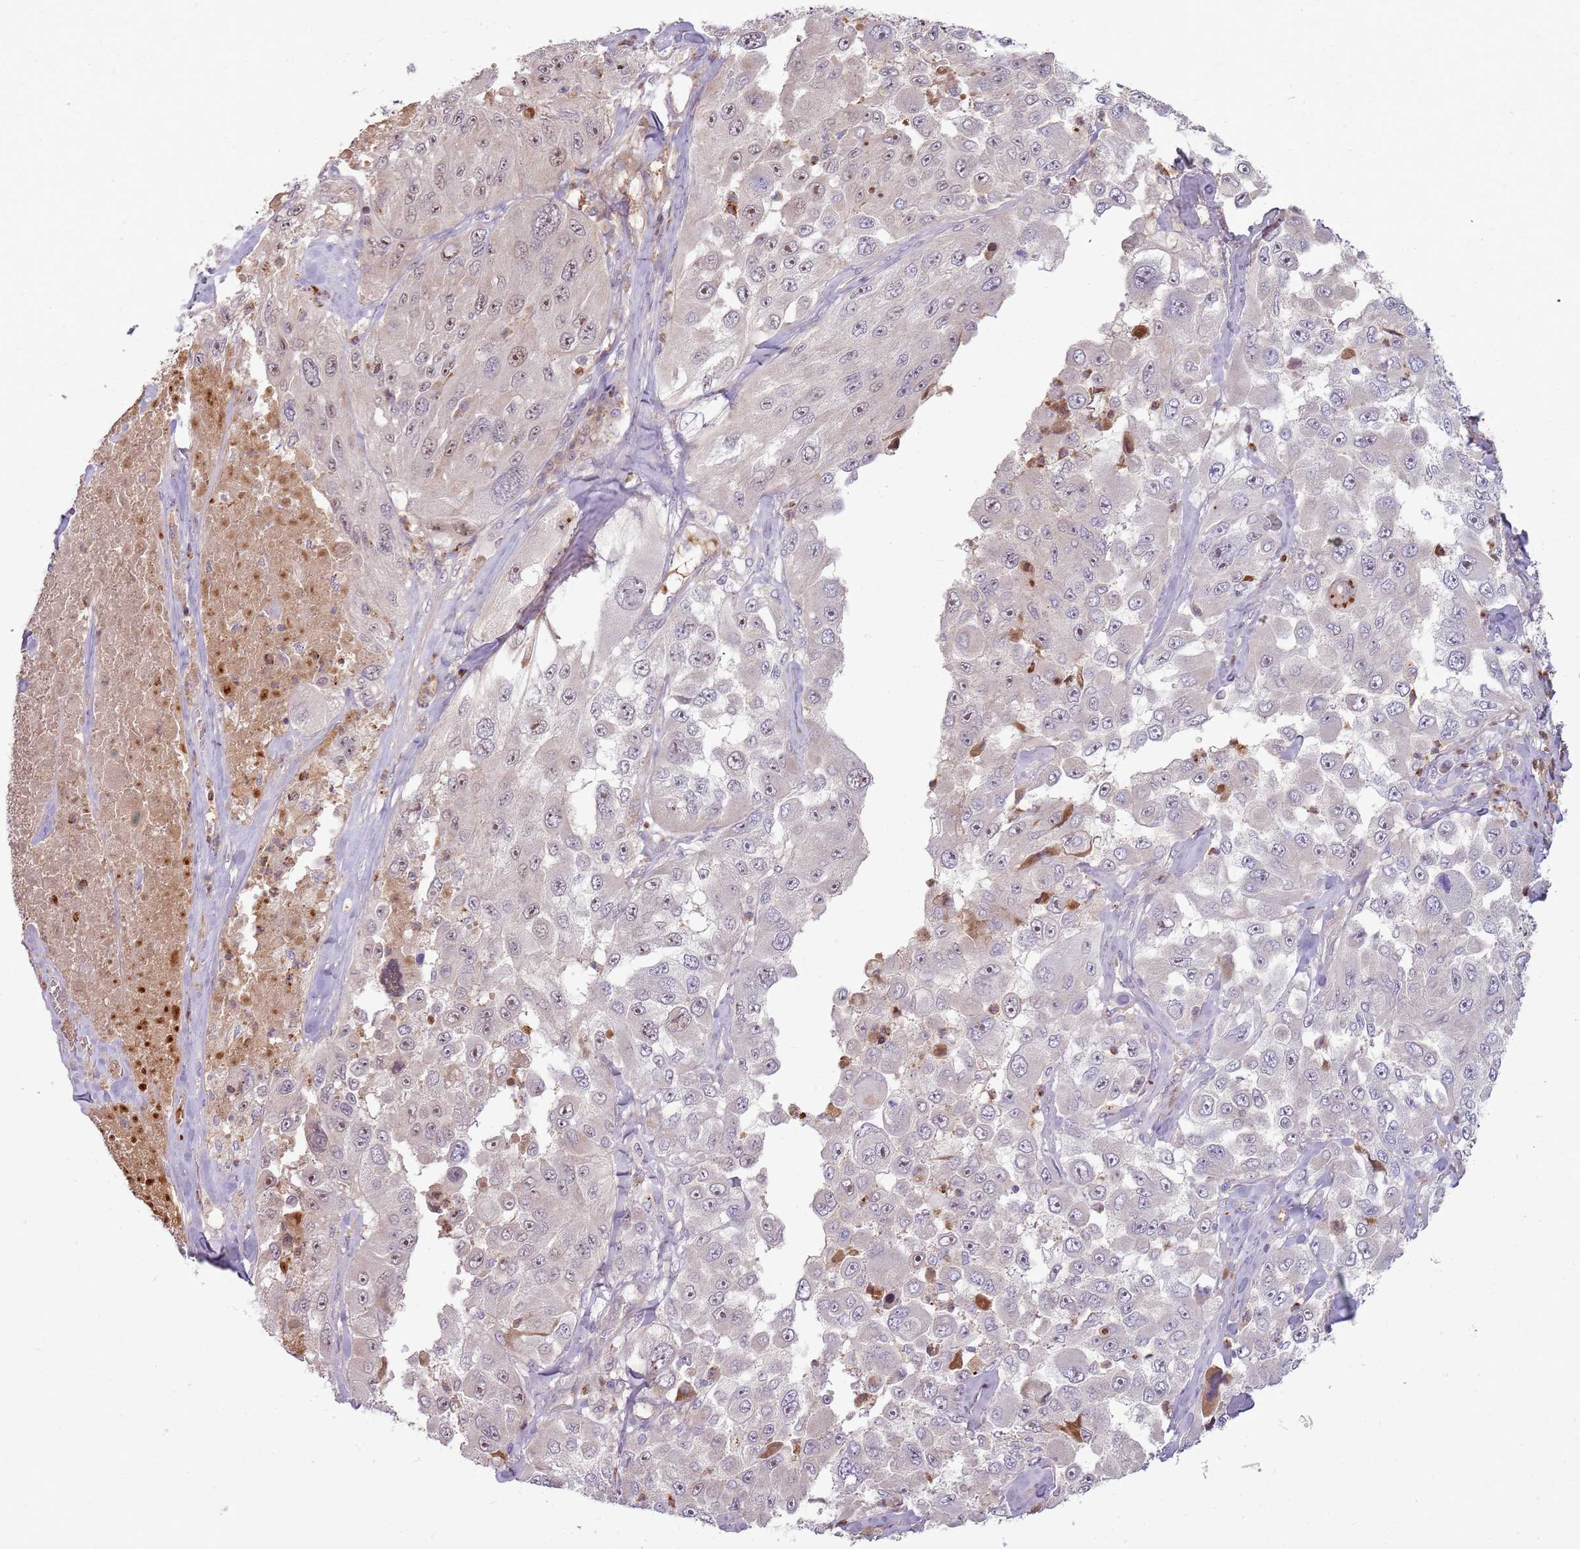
{"staining": {"intensity": "moderate", "quantity": "<25%", "location": "nuclear"}, "tissue": "melanoma", "cell_type": "Tumor cells", "image_type": "cancer", "snomed": [{"axis": "morphology", "description": "Malignant melanoma, Metastatic site"}, {"axis": "topography", "description": "Lymph node"}], "caption": "Malignant melanoma (metastatic site) was stained to show a protein in brown. There is low levels of moderate nuclear staining in about <25% of tumor cells.", "gene": "NBPF6", "patient": {"sex": "male", "age": 62}}